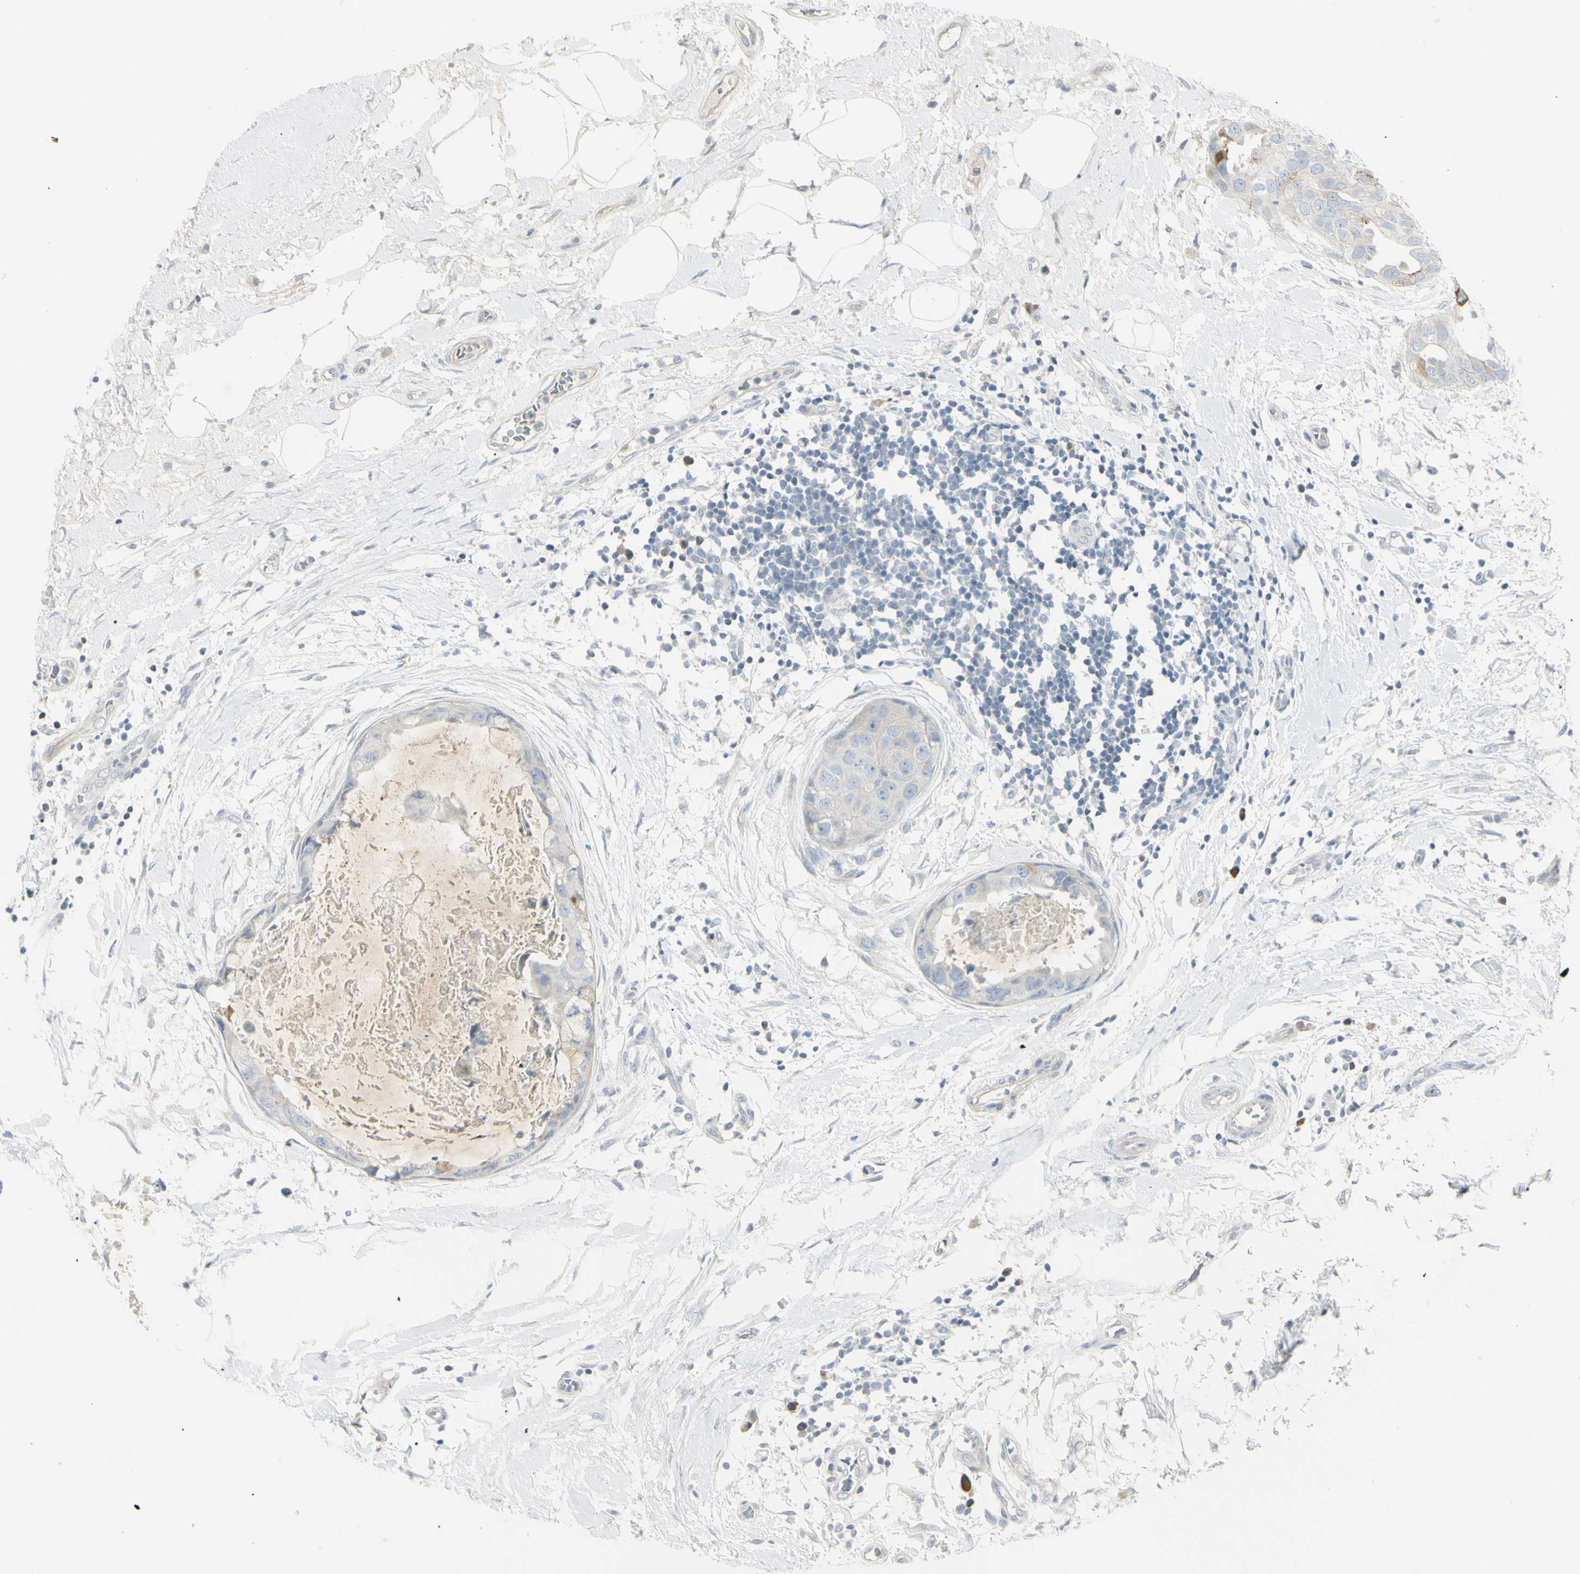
{"staining": {"intensity": "negative", "quantity": "none", "location": "none"}, "tissue": "breast cancer", "cell_type": "Tumor cells", "image_type": "cancer", "snomed": [{"axis": "morphology", "description": "Duct carcinoma"}, {"axis": "topography", "description": "Breast"}], "caption": "This is a micrograph of immunohistochemistry staining of intraductal carcinoma (breast), which shows no expression in tumor cells. The staining is performed using DAB brown chromogen with nuclei counter-stained in using hematoxylin.", "gene": "PIP", "patient": {"sex": "female", "age": 40}}